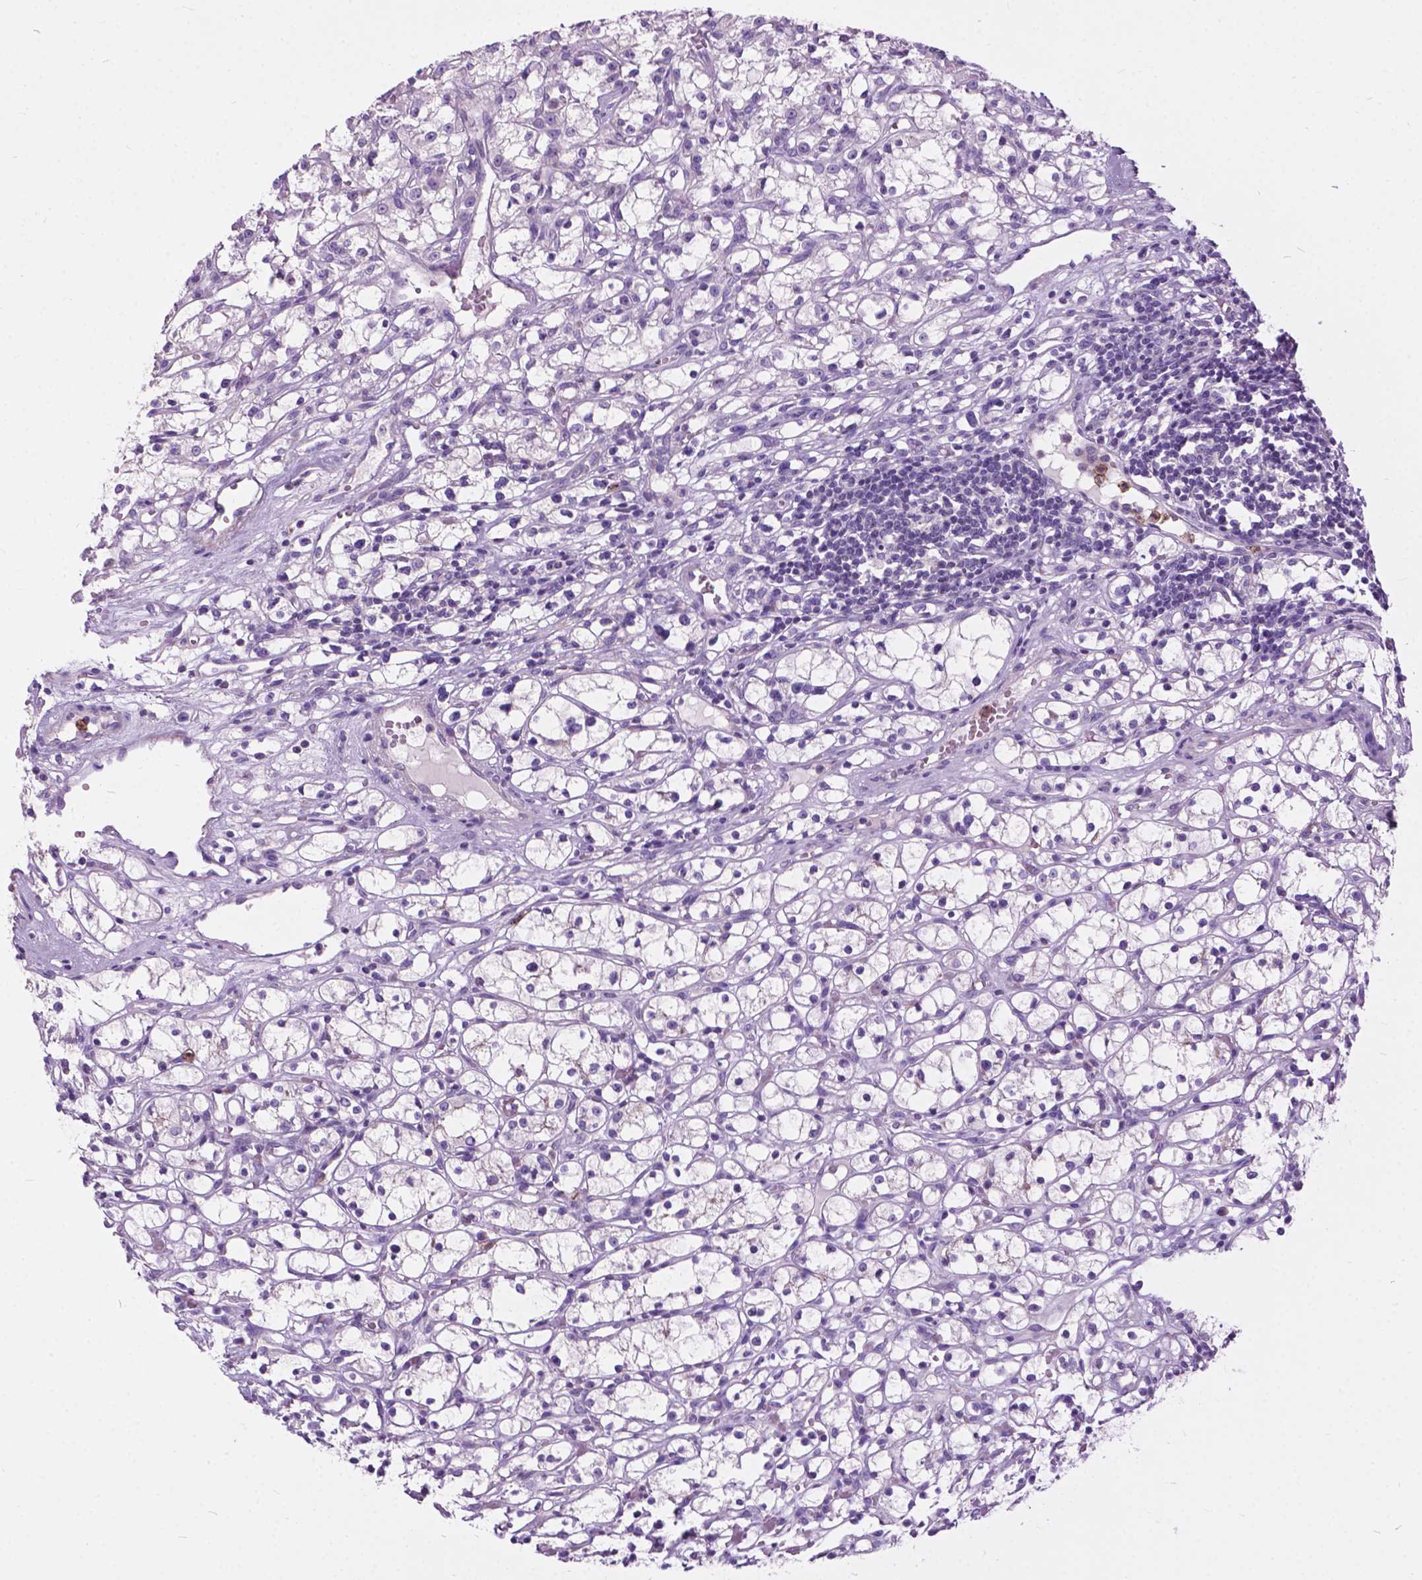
{"staining": {"intensity": "negative", "quantity": "none", "location": "none"}, "tissue": "renal cancer", "cell_type": "Tumor cells", "image_type": "cancer", "snomed": [{"axis": "morphology", "description": "Adenocarcinoma, NOS"}, {"axis": "topography", "description": "Kidney"}], "caption": "Immunohistochemical staining of renal cancer (adenocarcinoma) reveals no significant staining in tumor cells.", "gene": "PRR35", "patient": {"sex": "female", "age": 59}}